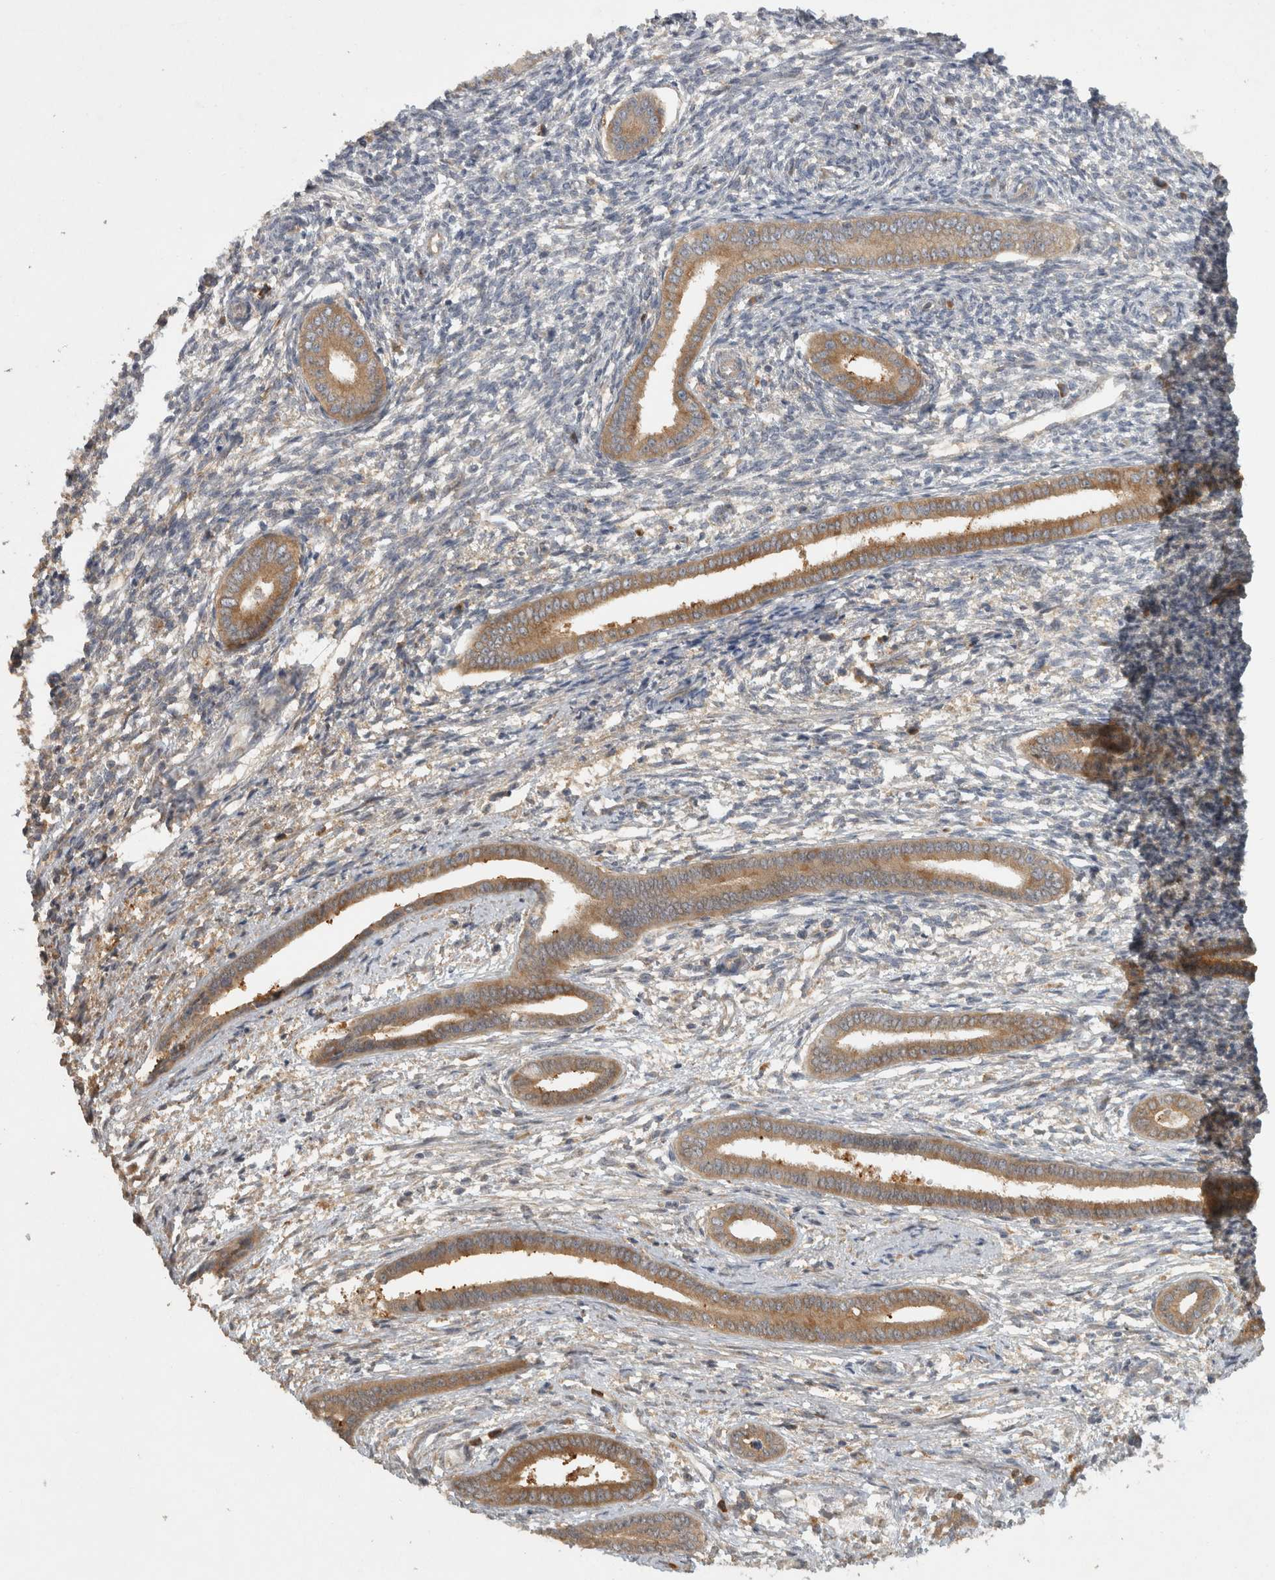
{"staining": {"intensity": "negative", "quantity": "none", "location": "none"}, "tissue": "endometrium", "cell_type": "Cells in endometrial stroma", "image_type": "normal", "snomed": [{"axis": "morphology", "description": "Normal tissue, NOS"}, {"axis": "topography", "description": "Endometrium"}], "caption": "High power microscopy micrograph of an IHC photomicrograph of normal endometrium, revealing no significant expression in cells in endometrial stroma.", "gene": "VEPH1", "patient": {"sex": "female", "age": 56}}